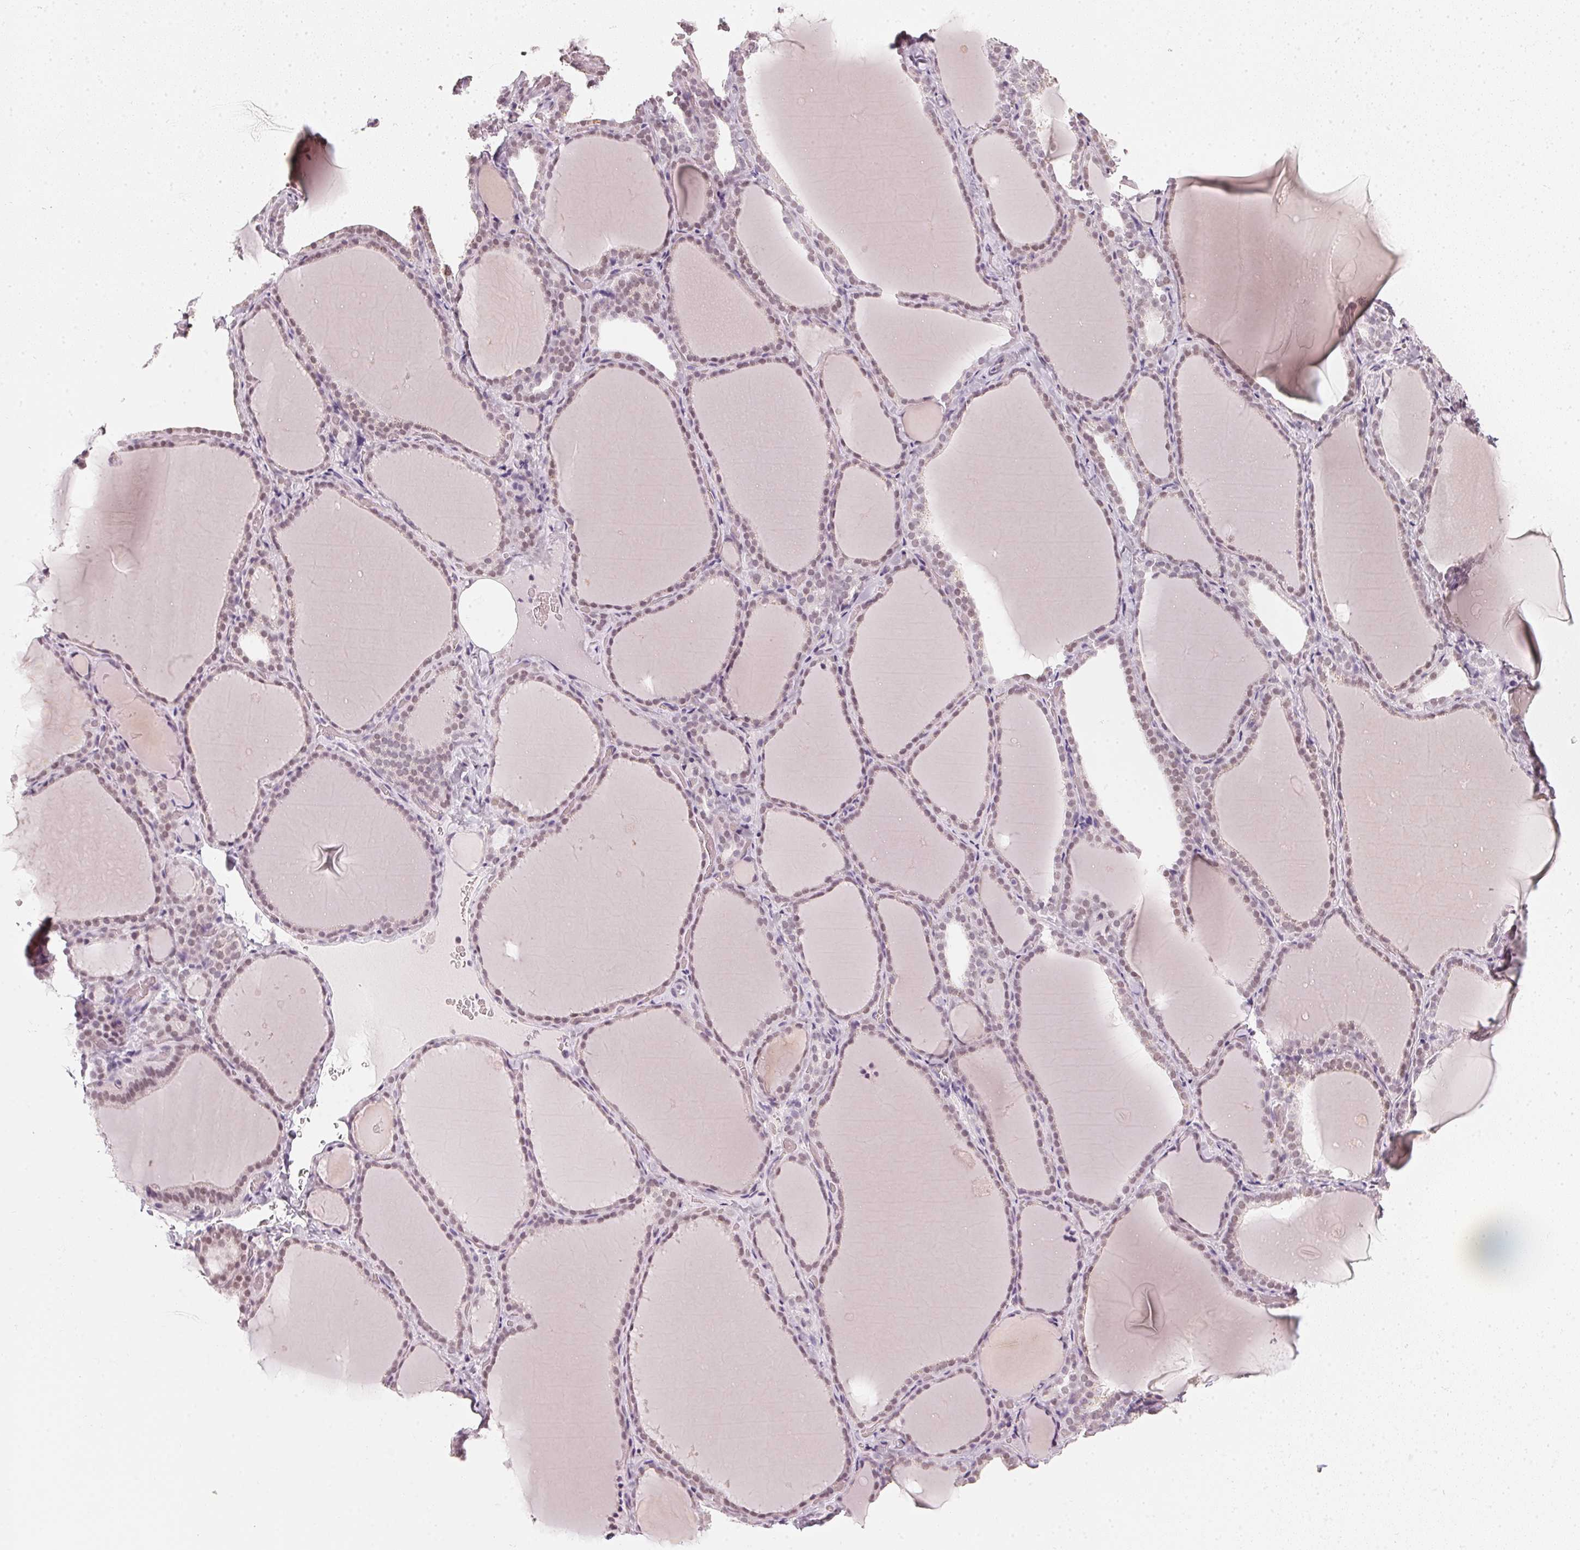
{"staining": {"intensity": "weak", "quantity": "25%-75%", "location": "nuclear"}, "tissue": "thyroid gland", "cell_type": "Glandular cells", "image_type": "normal", "snomed": [{"axis": "morphology", "description": "Normal tissue, NOS"}, {"axis": "topography", "description": "Thyroid gland"}], "caption": "A brown stain highlights weak nuclear staining of a protein in glandular cells of benign thyroid gland. The protein of interest is shown in brown color, while the nuclei are stained blue.", "gene": "DNAJC6", "patient": {"sex": "female", "age": 22}}